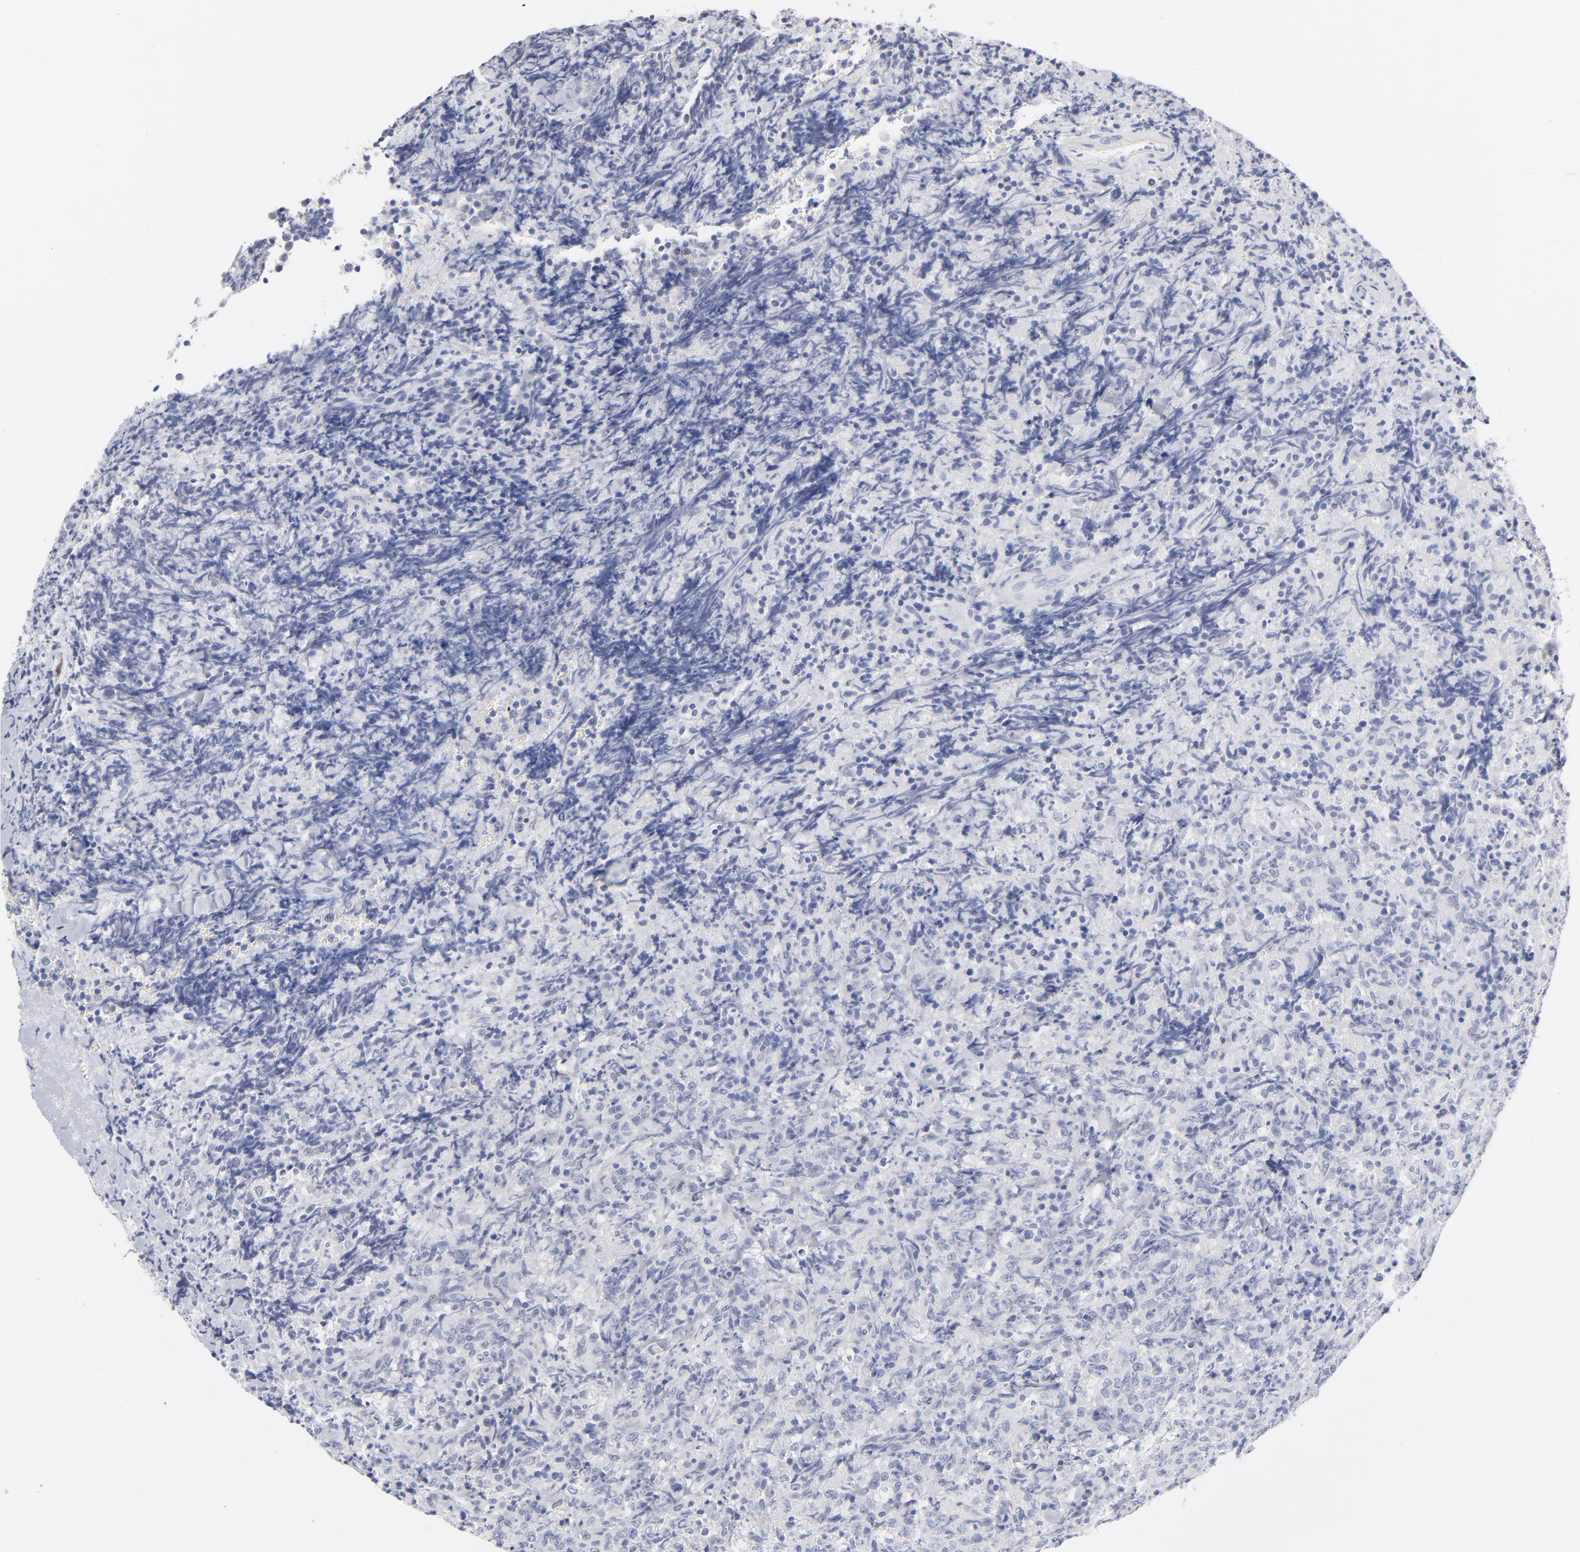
{"staining": {"intensity": "negative", "quantity": "none", "location": "none"}, "tissue": "lymphoma", "cell_type": "Tumor cells", "image_type": "cancer", "snomed": [{"axis": "morphology", "description": "Malignant lymphoma, non-Hodgkin's type, High grade"}, {"axis": "topography", "description": "Tonsil"}], "caption": "Immunohistochemical staining of lymphoma reveals no significant expression in tumor cells.", "gene": "KHNYN", "patient": {"sex": "female", "age": 36}}